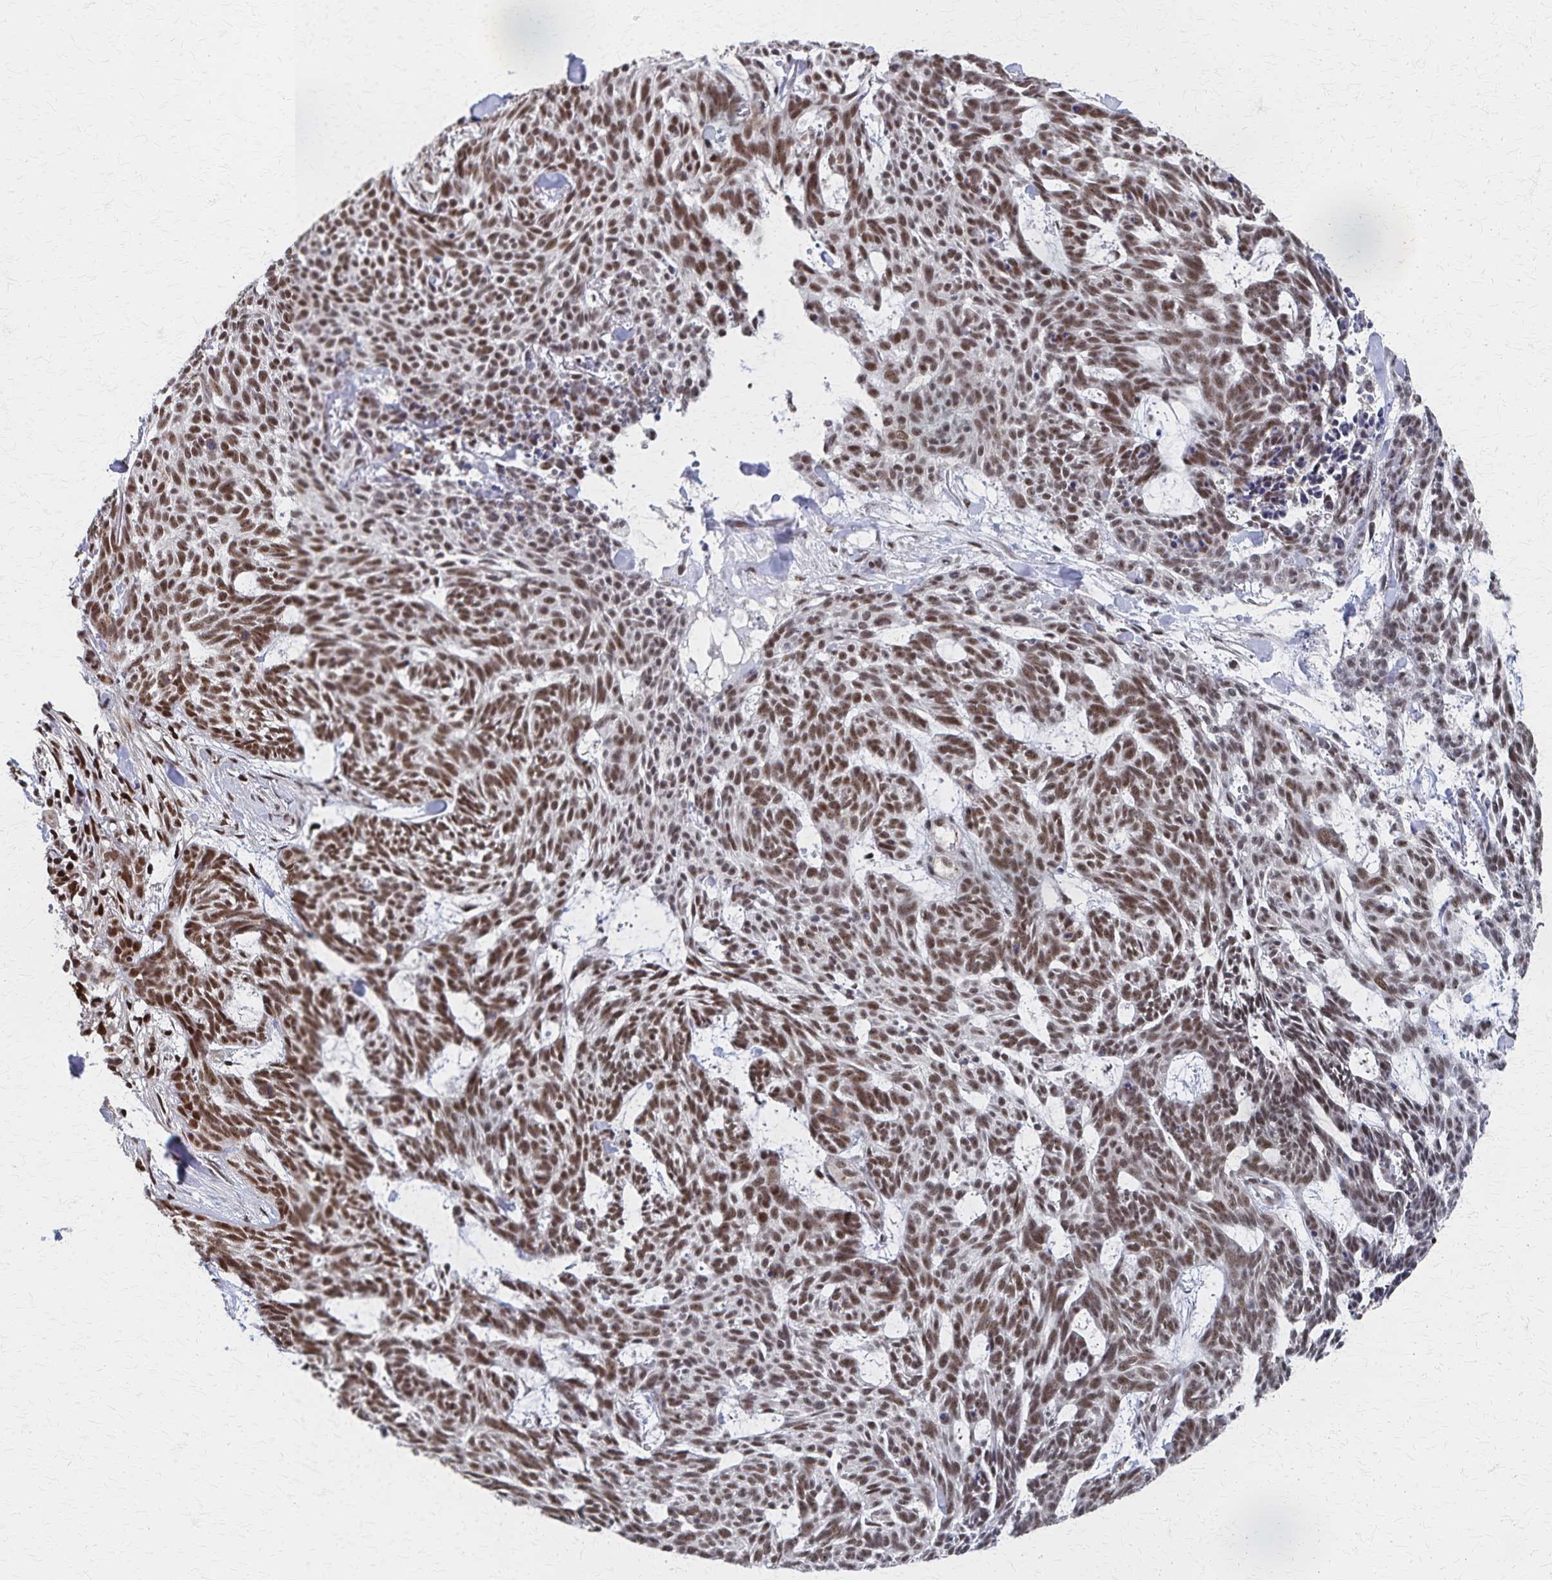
{"staining": {"intensity": "moderate", "quantity": ">75%", "location": "nuclear"}, "tissue": "skin cancer", "cell_type": "Tumor cells", "image_type": "cancer", "snomed": [{"axis": "morphology", "description": "Basal cell carcinoma"}, {"axis": "topography", "description": "Skin"}], "caption": "Brown immunohistochemical staining in skin cancer exhibits moderate nuclear positivity in approximately >75% of tumor cells.", "gene": "GTF2B", "patient": {"sex": "female", "age": 93}}